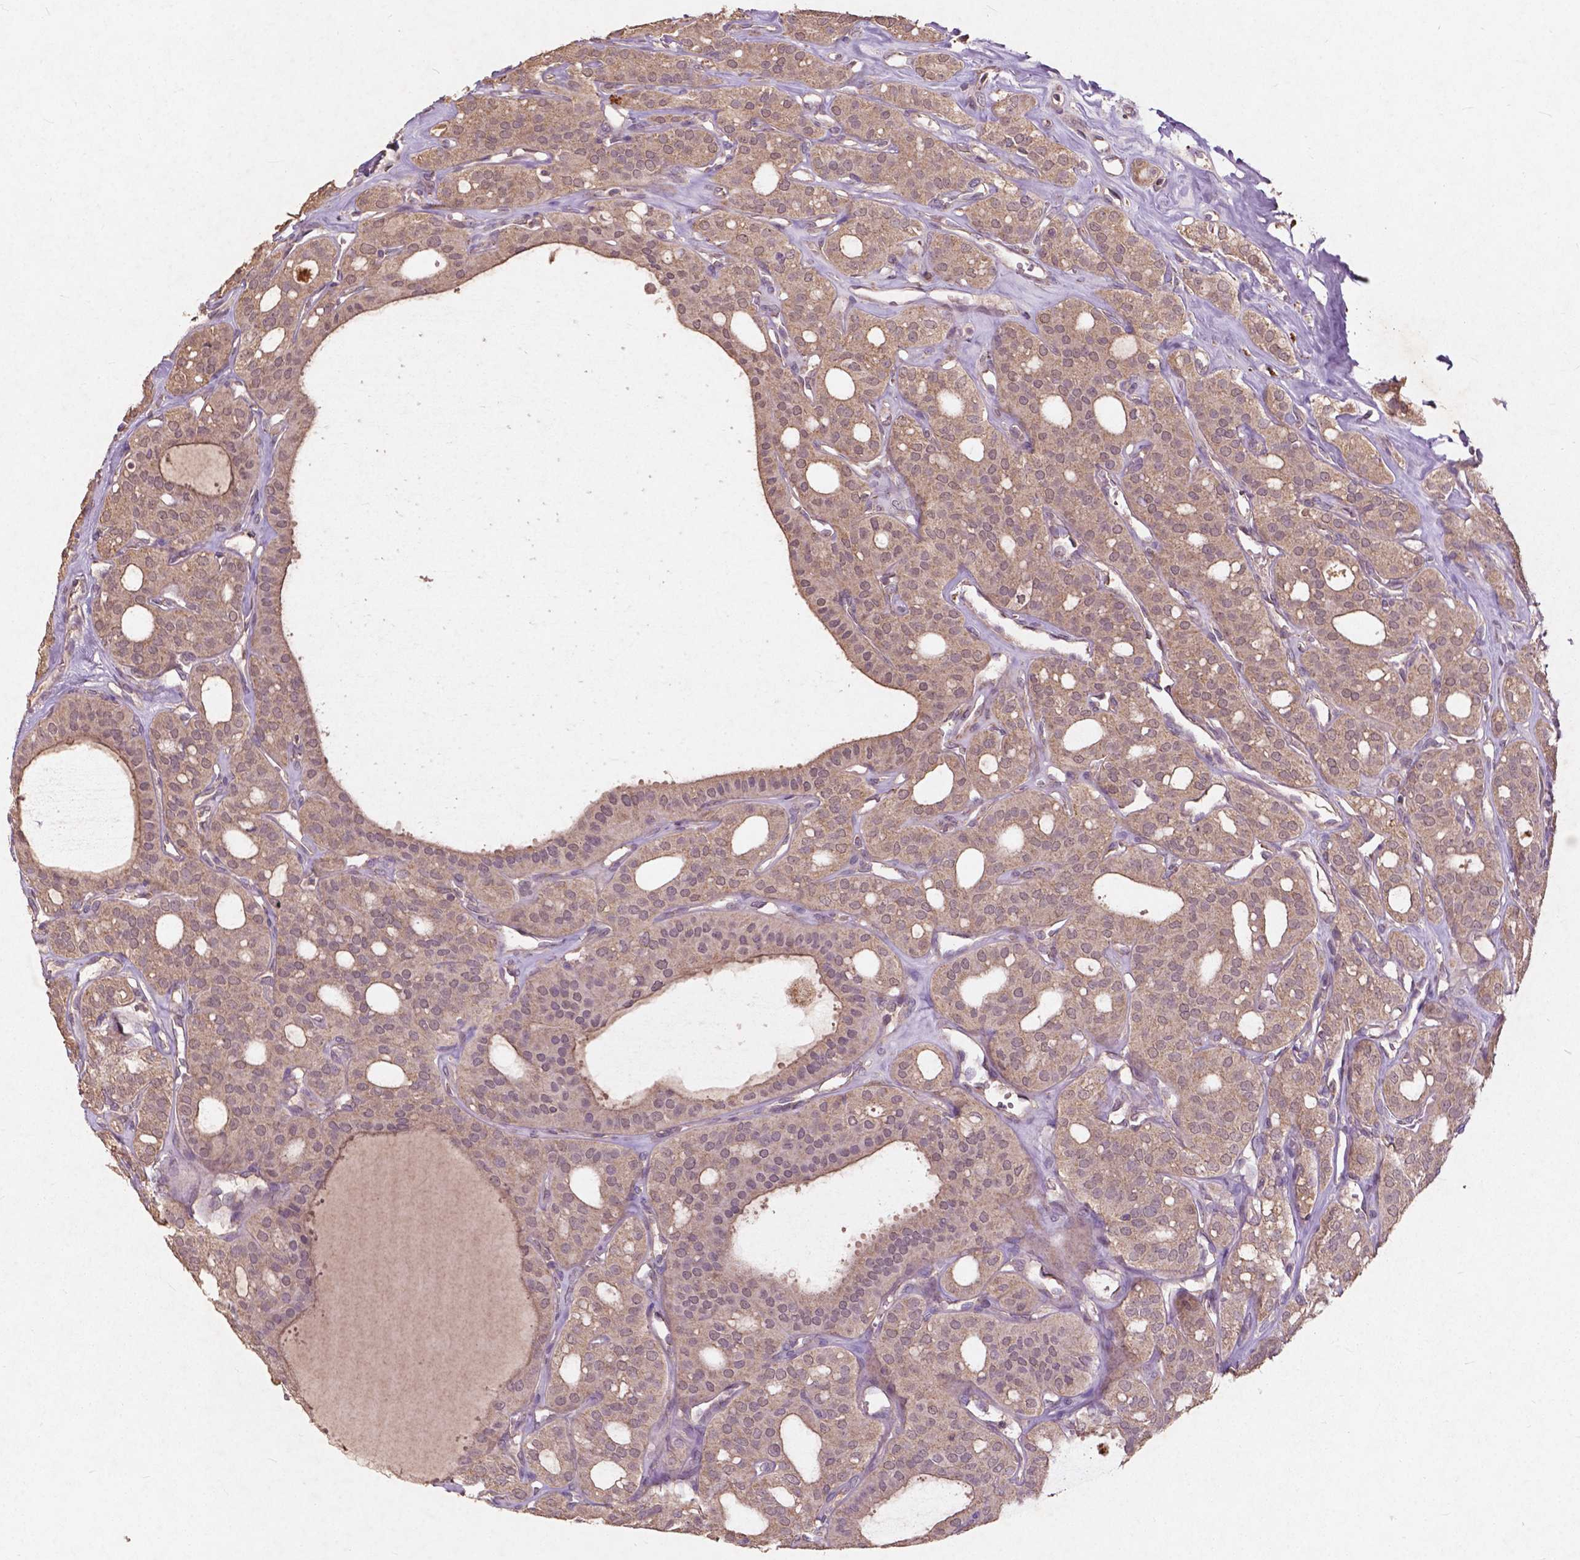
{"staining": {"intensity": "moderate", "quantity": ">75%", "location": "cytoplasmic/membranous"}, "tissue": "thyroid cancer", "cell_type": "Tumor cells", "image_type": "cancer", "snomed": [{"axis": "morphology", "description": "Follicular adenoma carcinoma, NOS"}, {"axis": "topography", "description": "Thyroid gland"}], "caption": "This is an image of immunohistochemistry staining of thyroid follicular adenoma carcinoma, which shows moderate expression in the cytoplasmic/membranous of tumor cells.", "gene": "ST6GALNAC5", "patient": {"sex": "male", "age": 75}}